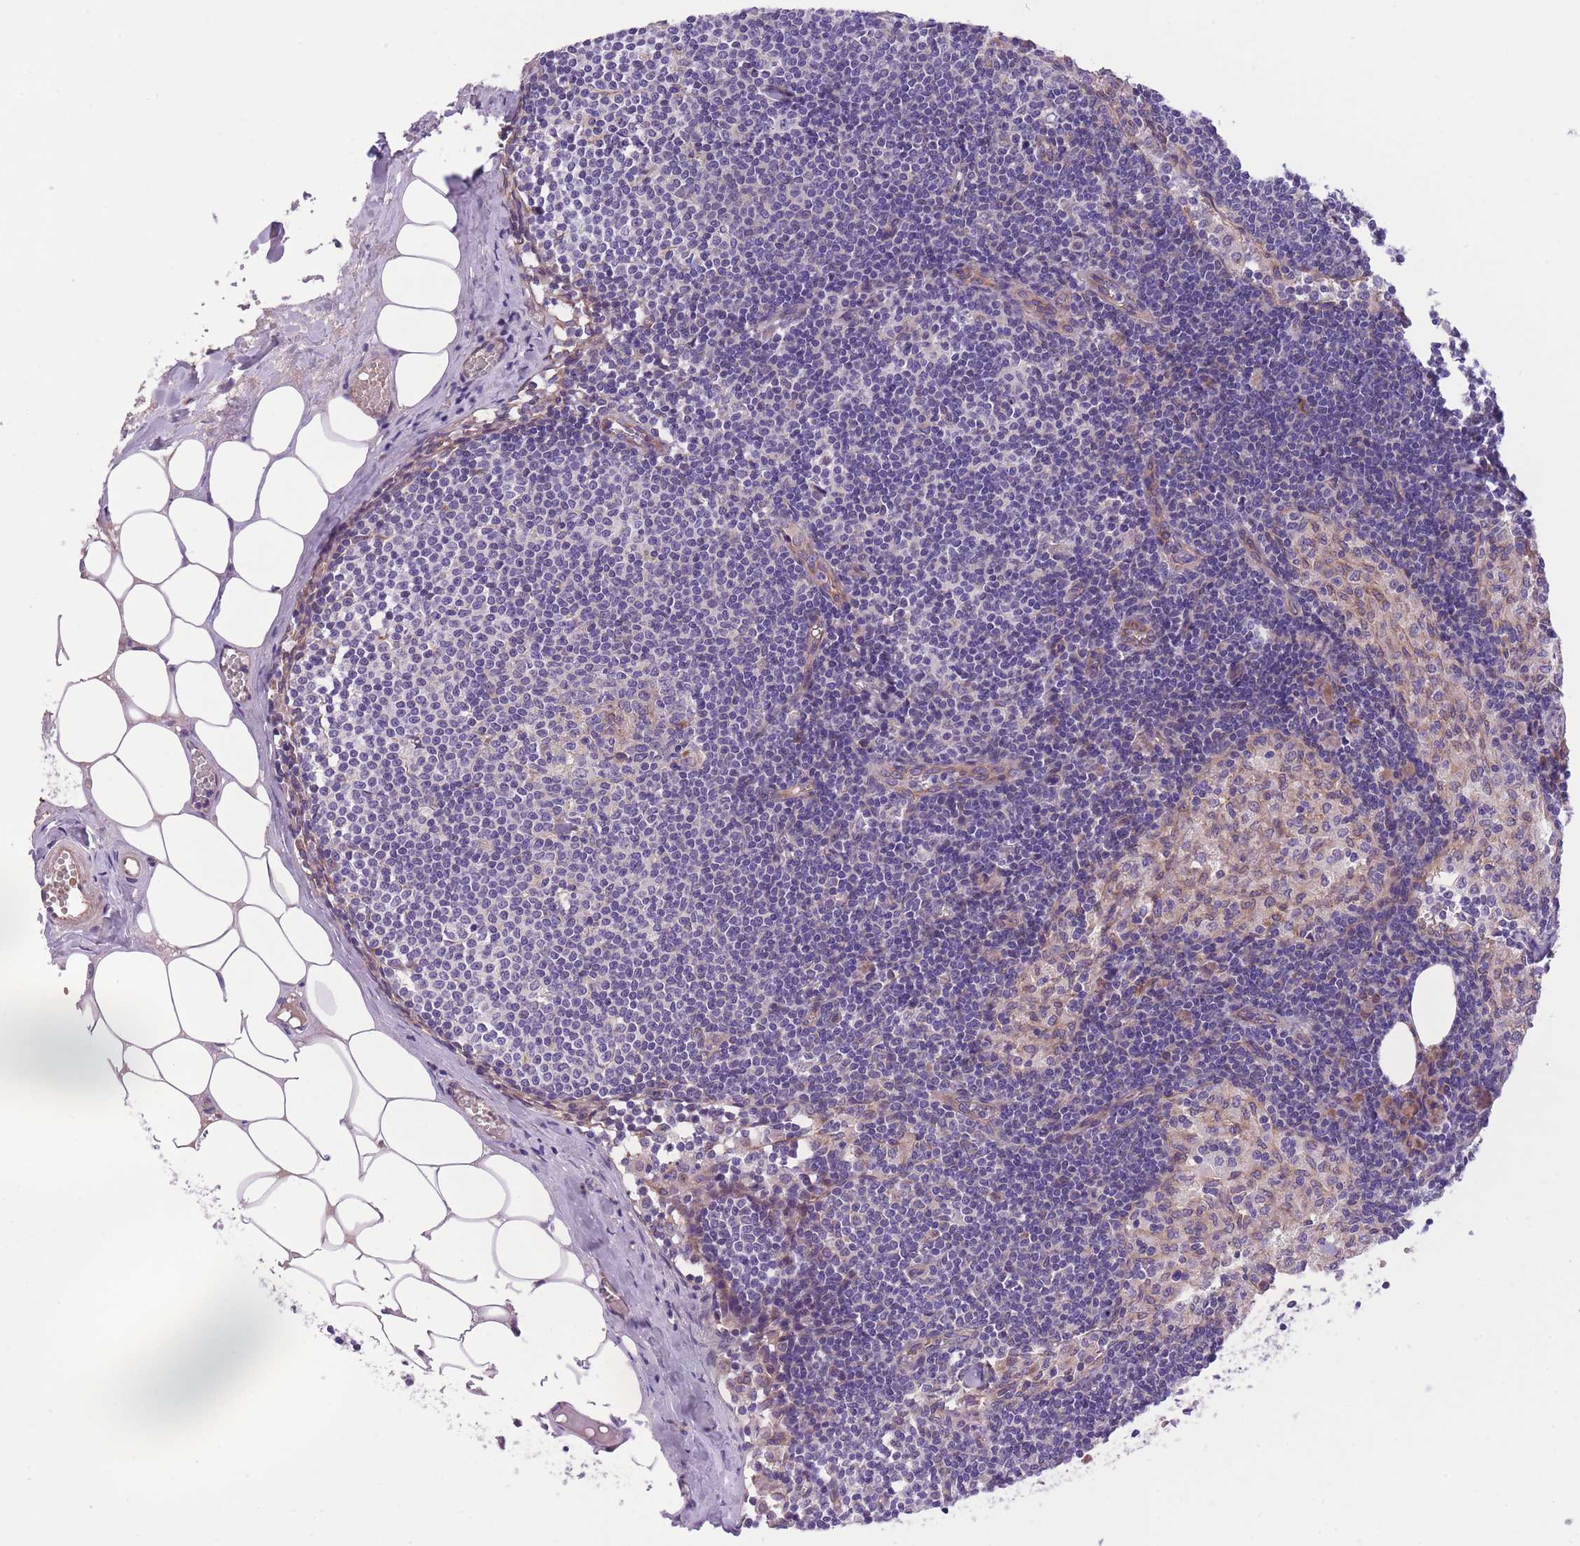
{"staining": {"intensity": "moderate", "quantity": "<25%", "location": "cytoplasmic/membranous"}, "tissue": "lymph node", "cell_type": "Germinal center cells", "image_type": "normal", "snomed": [{"axis": "morphology", "description": "Normal tissue, NOS"}, {"axis": "topography", "description": "Lymph node"}], "caption": "Lymph node stained with immunohistochemistry shows moderate cytoplasmic/membranous positivity in about <25% of germinal center cells. The protein is stained brown, and the nuclei are stained in blue (DAB IHC with brightfield microscopy, high magnification).", "gene": "WWOX", "patient": {"sex": "female", "age": 42}}